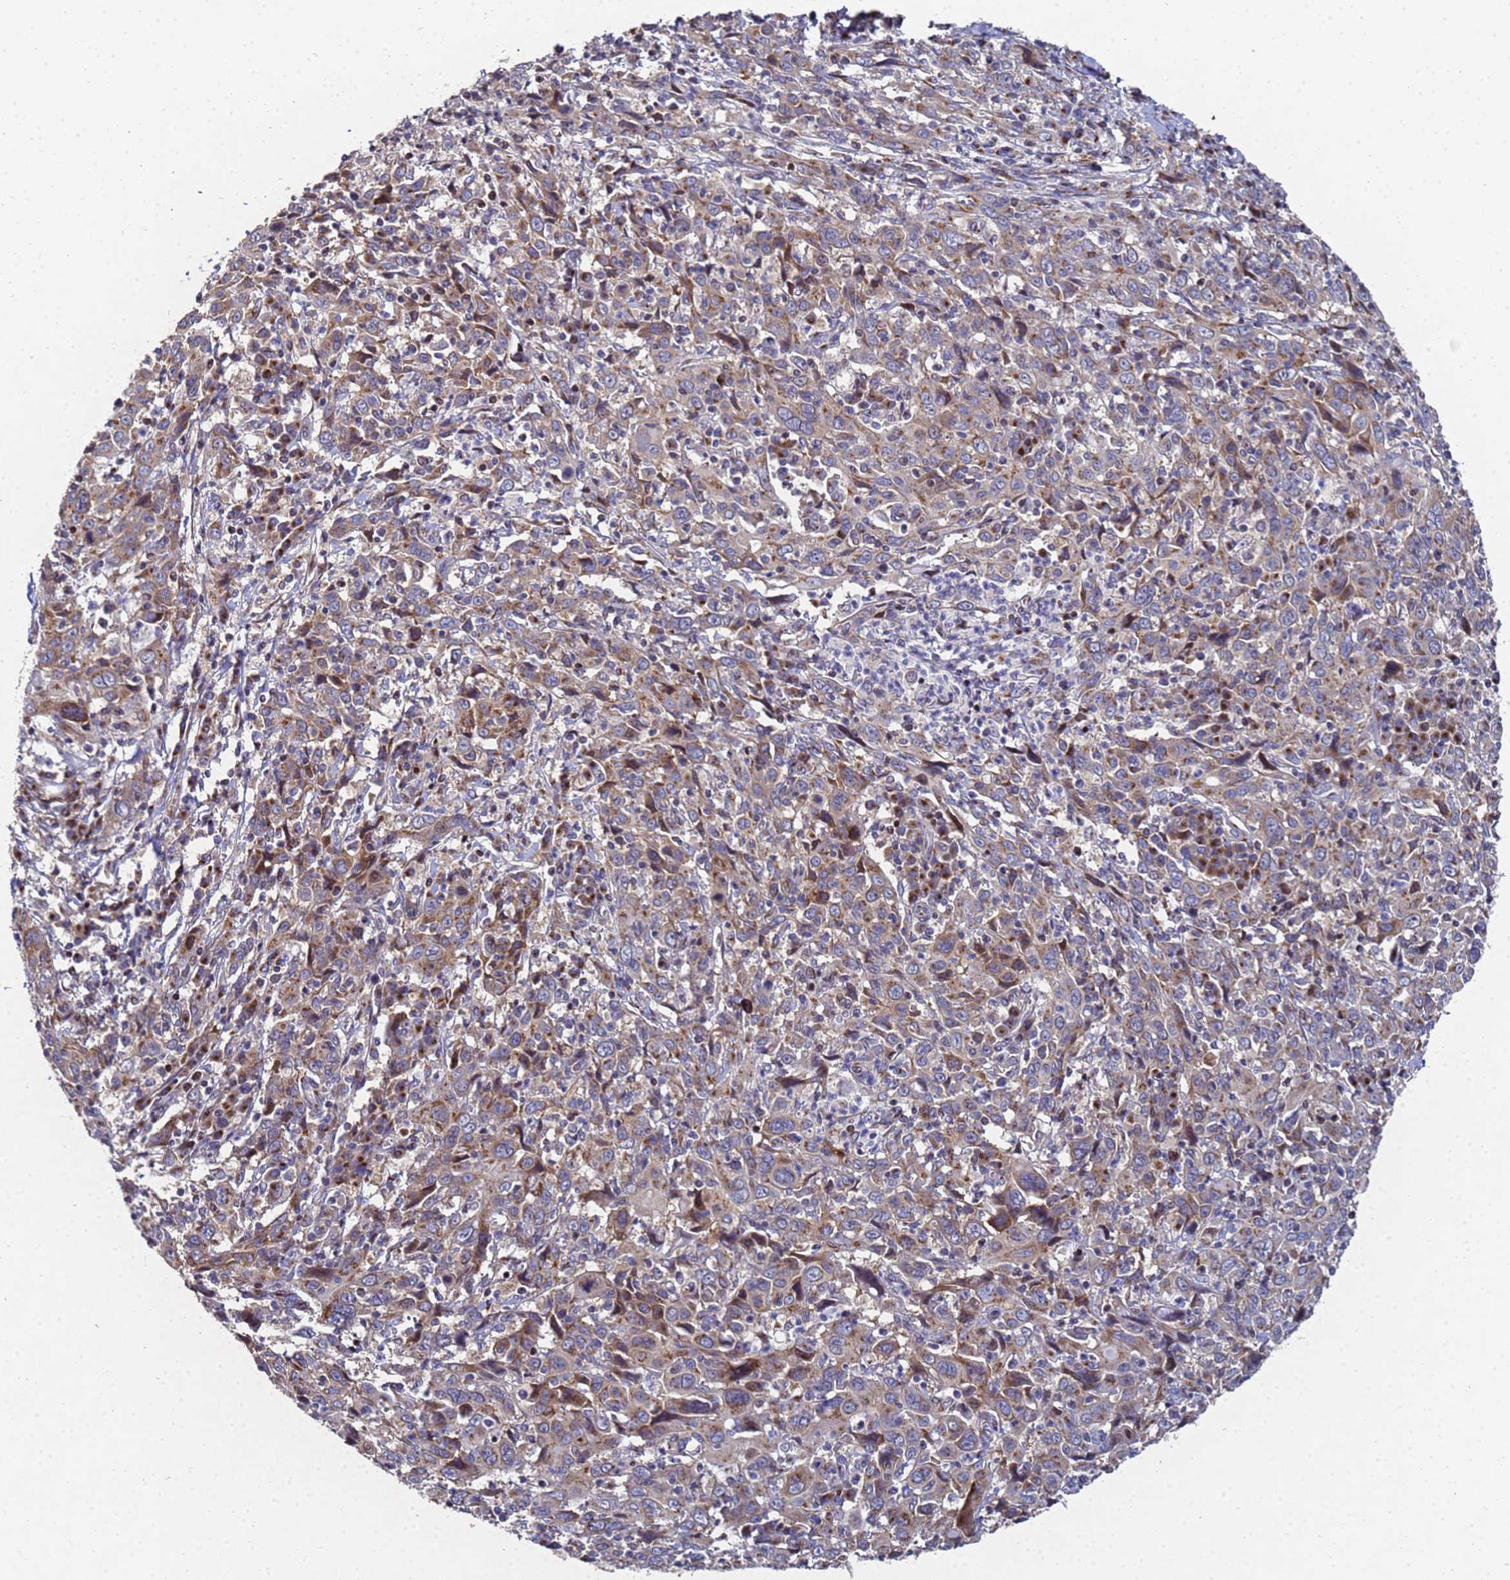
{"staining": {"intensity": "moderate", "quantity": "25%-75%", "location": "cytoplasmic/membranous"}, "tissue": "cervical cancer", "cell_type": "Tumor cells", "image_type": "cancer", "snomed": [{"axis": "morphology", "description": "Squamous cell carcinoma, NOS"}, {"axis": "topography", "description": "Cervix"}], "caption": "IHC histopathology image of neoplastic tissue: human cervical cancer stained using IHC shows medium levels of moderate protein expression localized specifically in the cytoplasmic/membranous of tumor cells, appearing as a cytoplasmic/membranous brown color.", "gene": "NSUN6", "patient": {"sex": "female", "age": 46}}